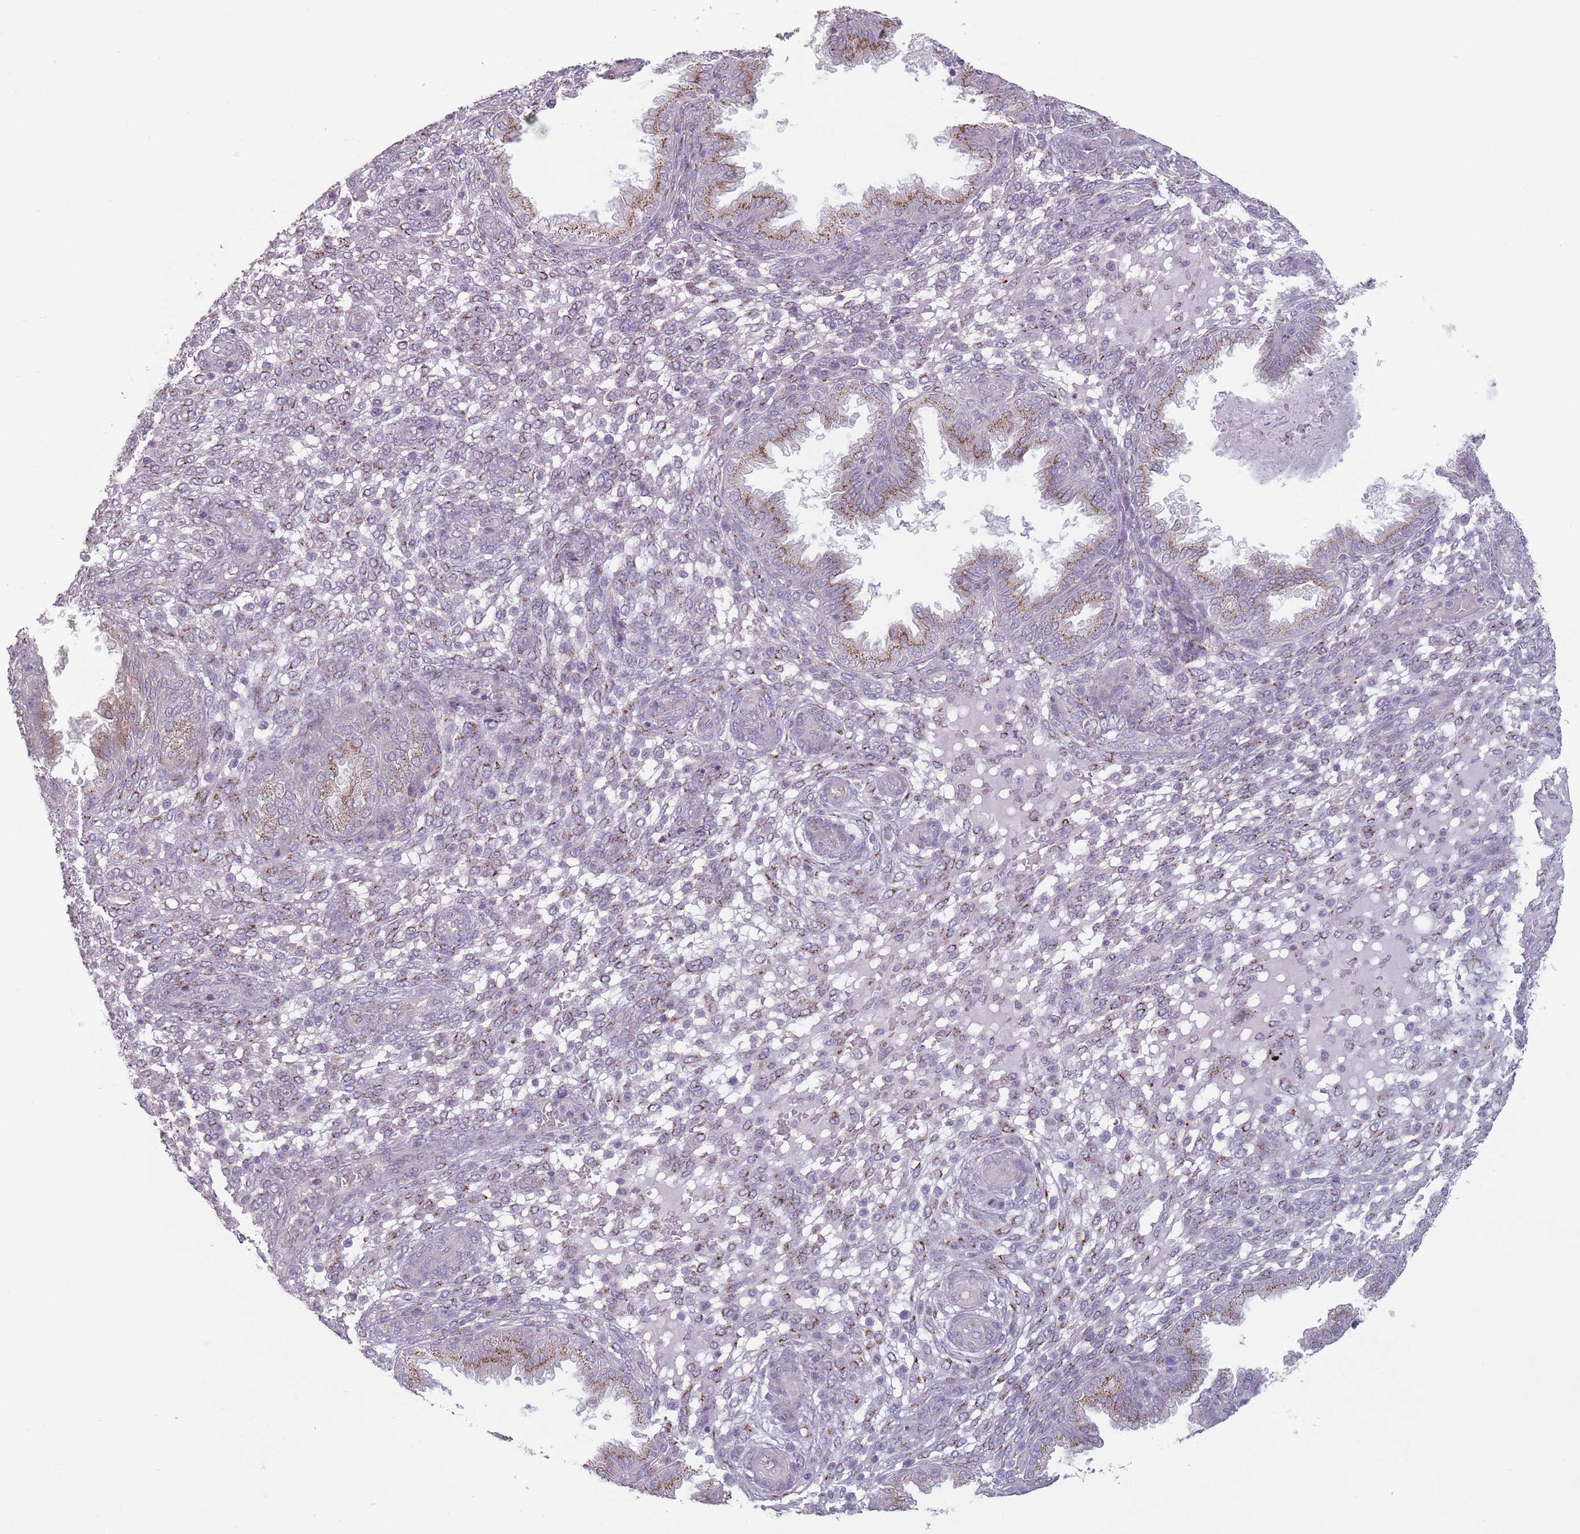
{"staining": {"intensity": "negative", "quantity": "none", "location": "none"}, "tissue": "endometrium", "cell_type": "Cells in endometrial stroma", "image_type": "normal", "snomed": [{"axis": "morphology", "description": "Normal tissue, NOS"}, {"axis": "topography", "description": "Endometrium"}], "caption": "DAB immunohistochemical staining of benign human endometrium reveals no significant staining in cells in endometrial stroma.", "gene": "AKAIN1", "patient": {"sex": "female", "age": 33}}